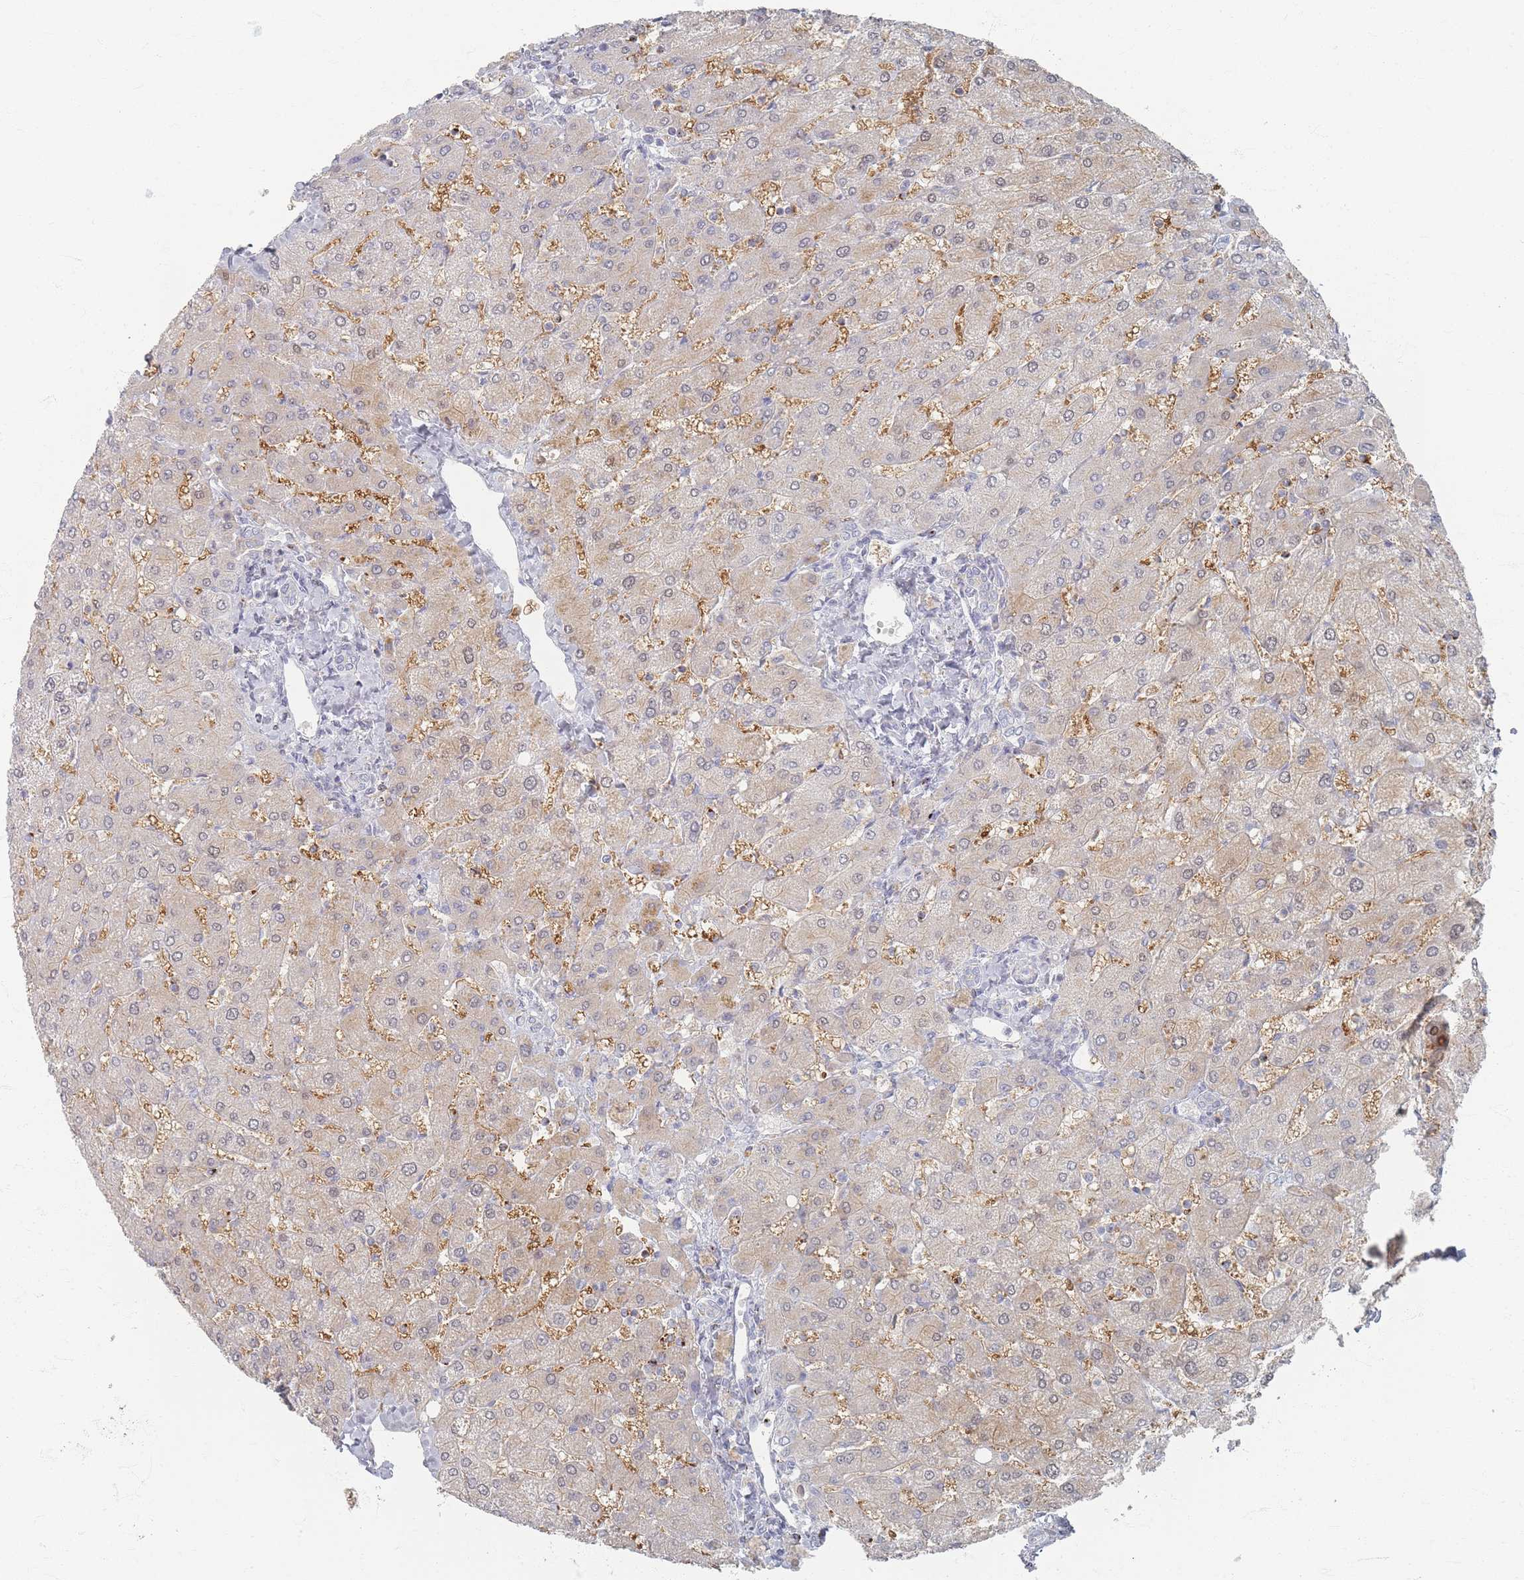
{"staining": {"intensity": "negative", "quantity": "none", "location": "none"}, "tissue": "liver", "cell_type": "Cholangiocytes", "image_type": "normal", "snomed": [{"axis": "morphology", "description": "Normal tissue, NOS"}, {"axis": "topography", "description": "Liver"}], "caption": "Immunohistochemical staining of benign human liver reveals no significant positivity in cholangiocytes. Nuclei are stained in blue.", "gene": "ENSG00000251357", "patient": {"sex": "male", "age": 55}}